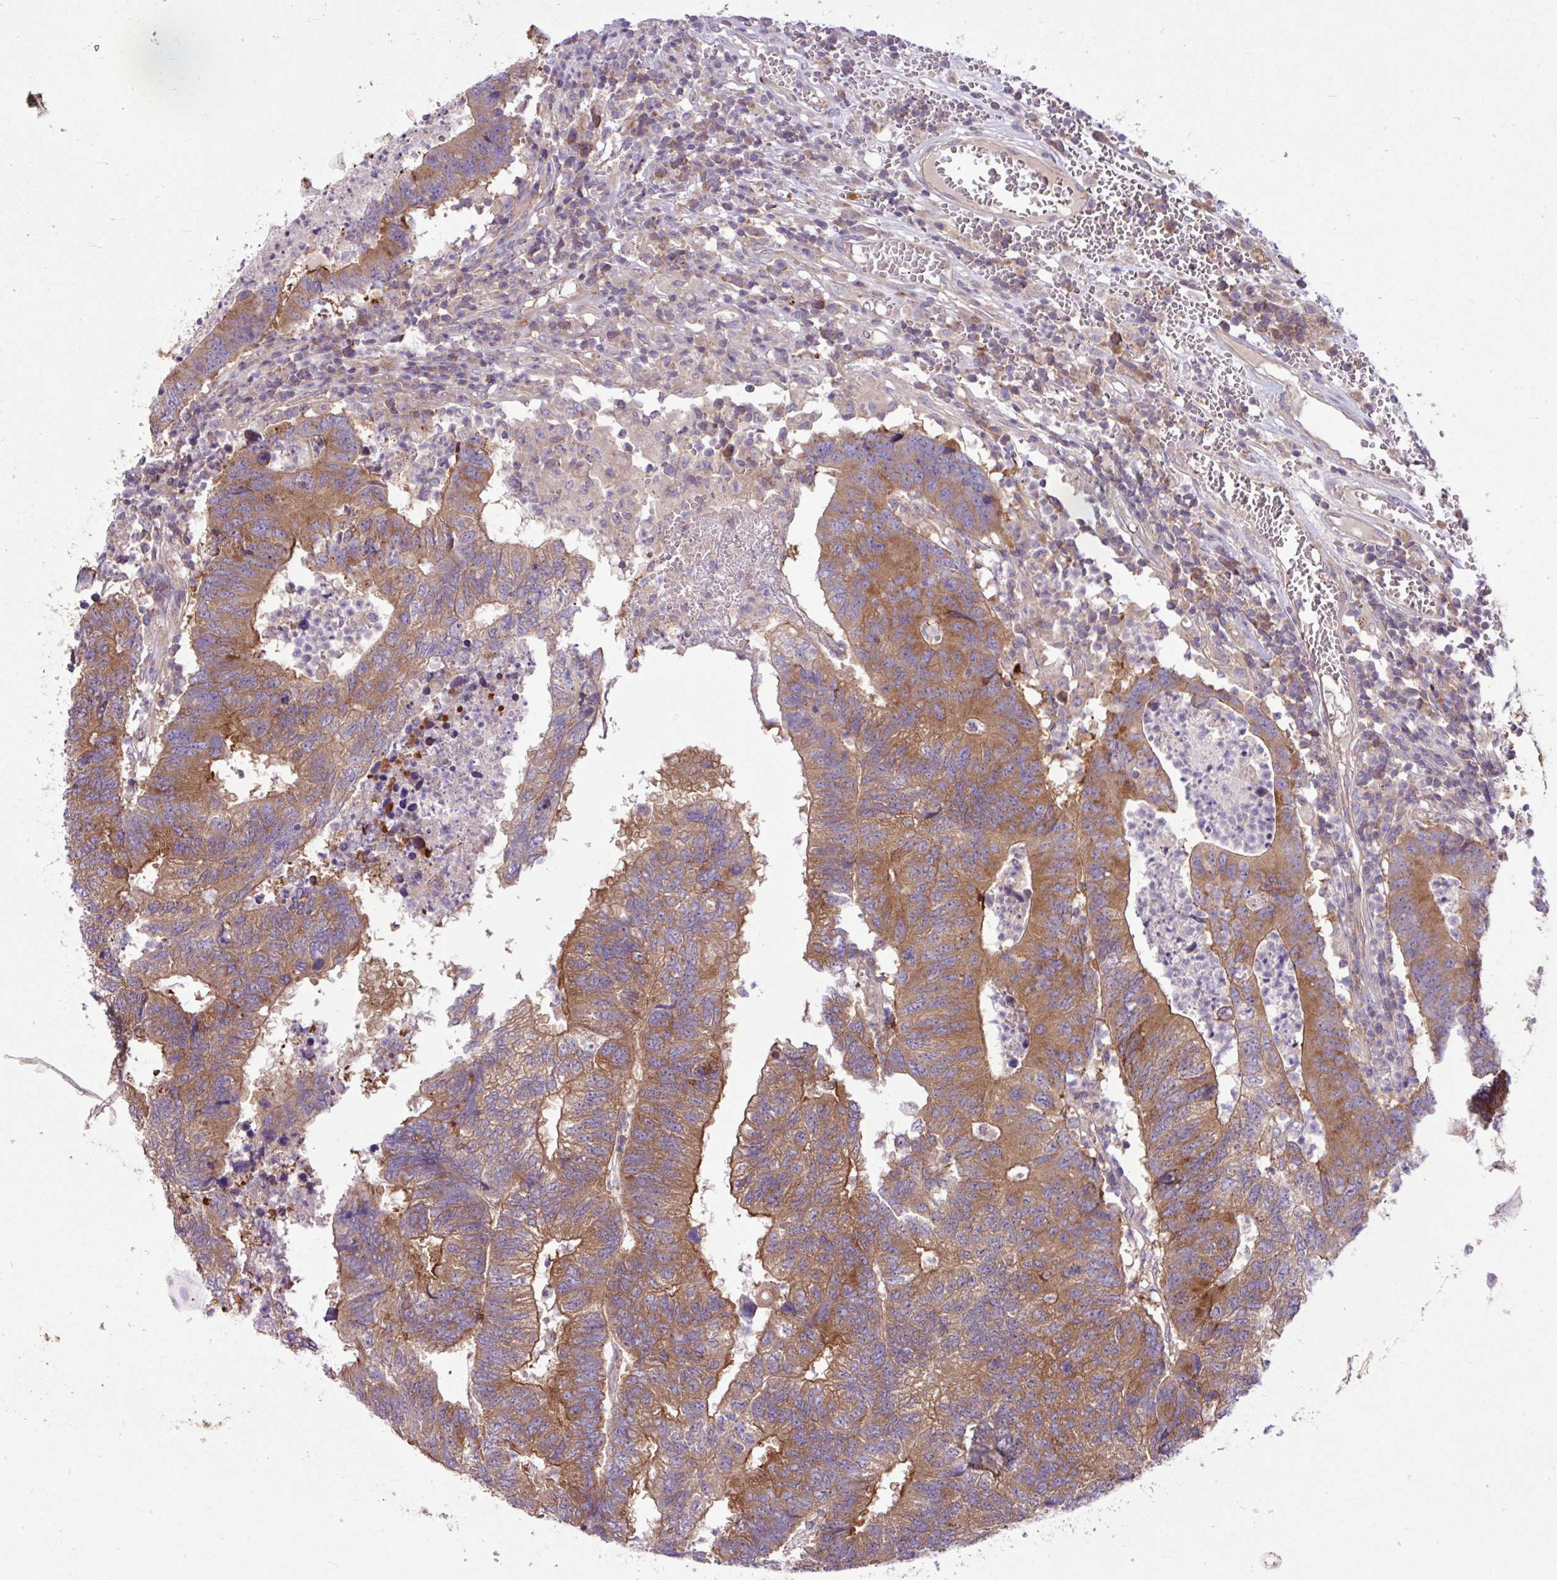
{"staining": {"intensity": "moderate", "quantity": ">75%", "location": "cytoplasmic/membranous"}, "tissue": "colorectal cancer", "cell_type": "Tumor cells", "image_type": "cancer", "snomed": [{"axis": "morphology", "description": "Adenocarcinoma, NOS"}, {"axis": "topography", "description": "Colon"}], "caption": "The immunohistochemical stain highlights moderate cytoplasmic/membranous staining in tumor cells of colorectal cancer tissue.", "gene": "MROH2A", "patient": {"sex": "female", "age": 48}}